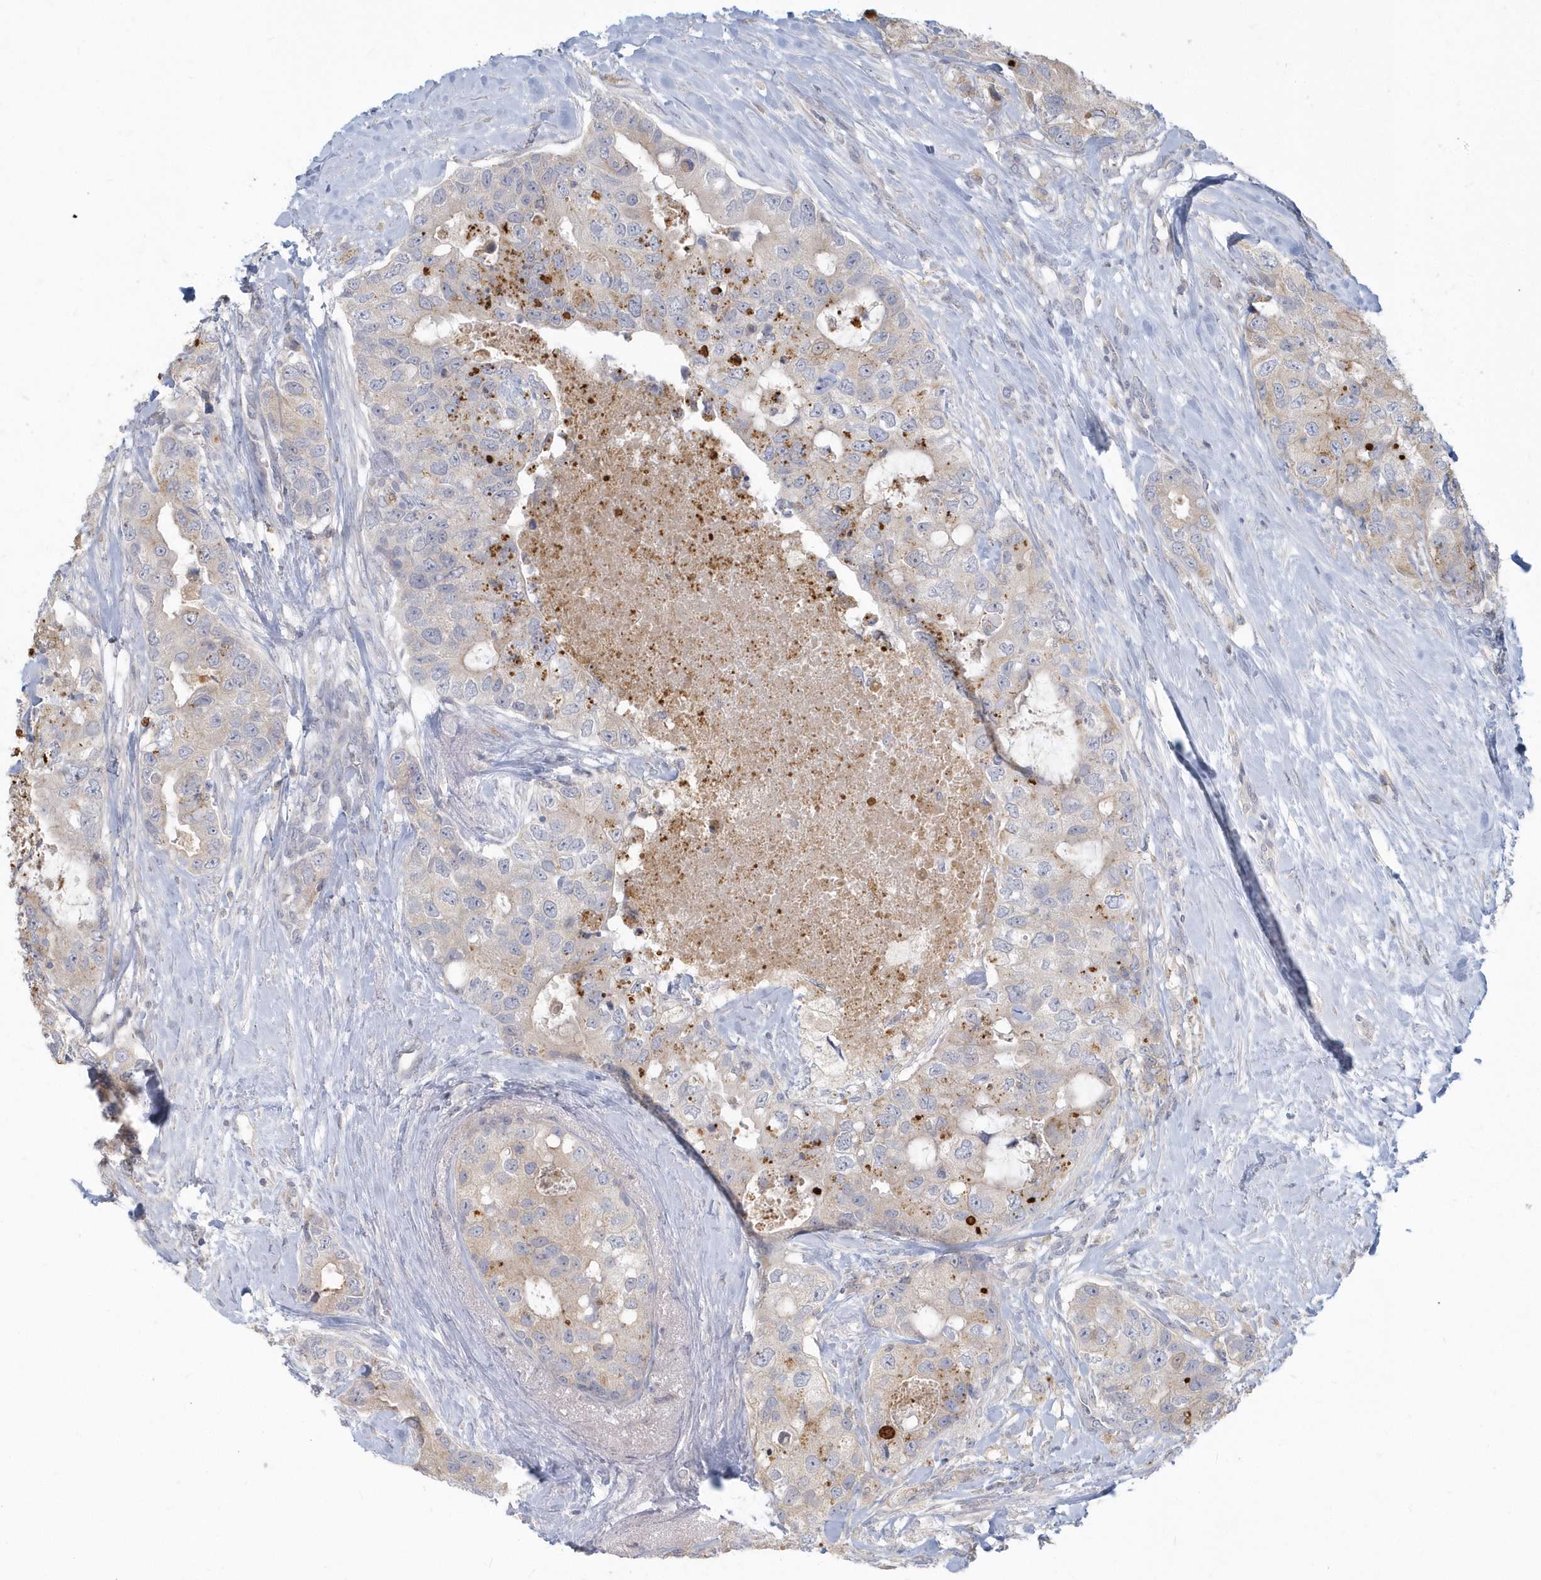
{"staining": {"intensity": "moderate", "quantity": "<25%", "location": "cytoplasmic/membranous"}, "tissue": "breast cancer", "cell_type": "Tumor cells", "image_type": "cancer", "snomed": [{"axis": "morphology", "description": "Duct carcinoma"}, {"axis": "topography", "description": "Breast"}], "caption": "This is a micrograph of immunohistochemistry staining of breast cancer (intraductal carcinoma), which shows moderate expression in the cytoplasmic/membranous of tumor cells.", "gene": "NAPB", "patient": {"sex": "female", "age": 62}}